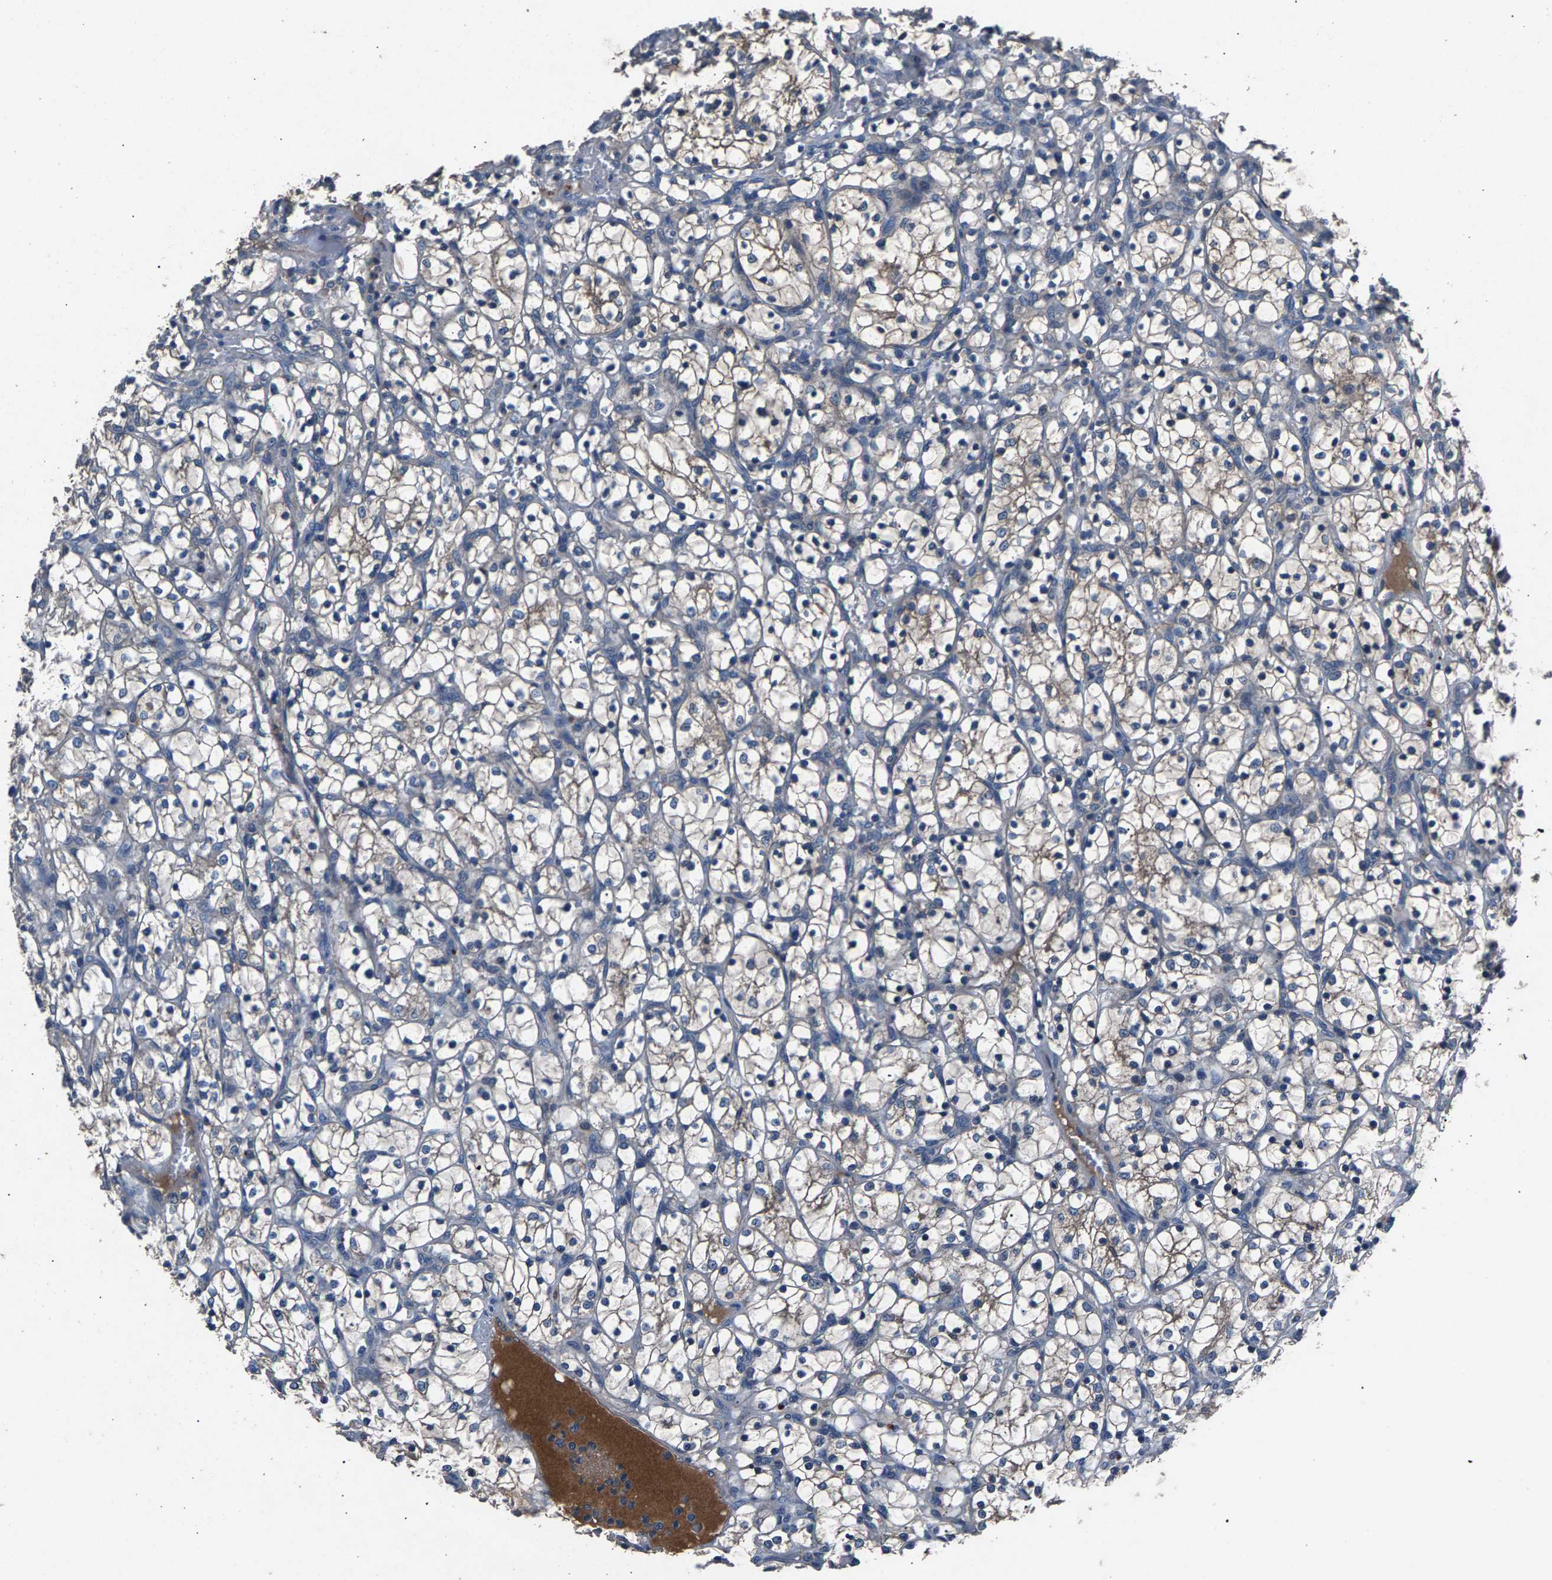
{"staining": {"intensity": "weak", "quantity": ">75%", "location": "cytoplasmic/membranous"}, "tissue": "renal cancer", "cell_type": "Tumor cells", "image_type": "cancer", "snomed": [{"axis": "morphology", "description": "Adenocarcinoma, NOS"}, {"axis": "topography", "description": "Kidney"}], "caption": "Protein expression analysis of human renal adenocarcinoma reveals weak cytoplasmic/membranous positivity in about >75% of tumor cells.", "gene": "PRXL2C", "patient": {"sex": "female", "age": 69}}